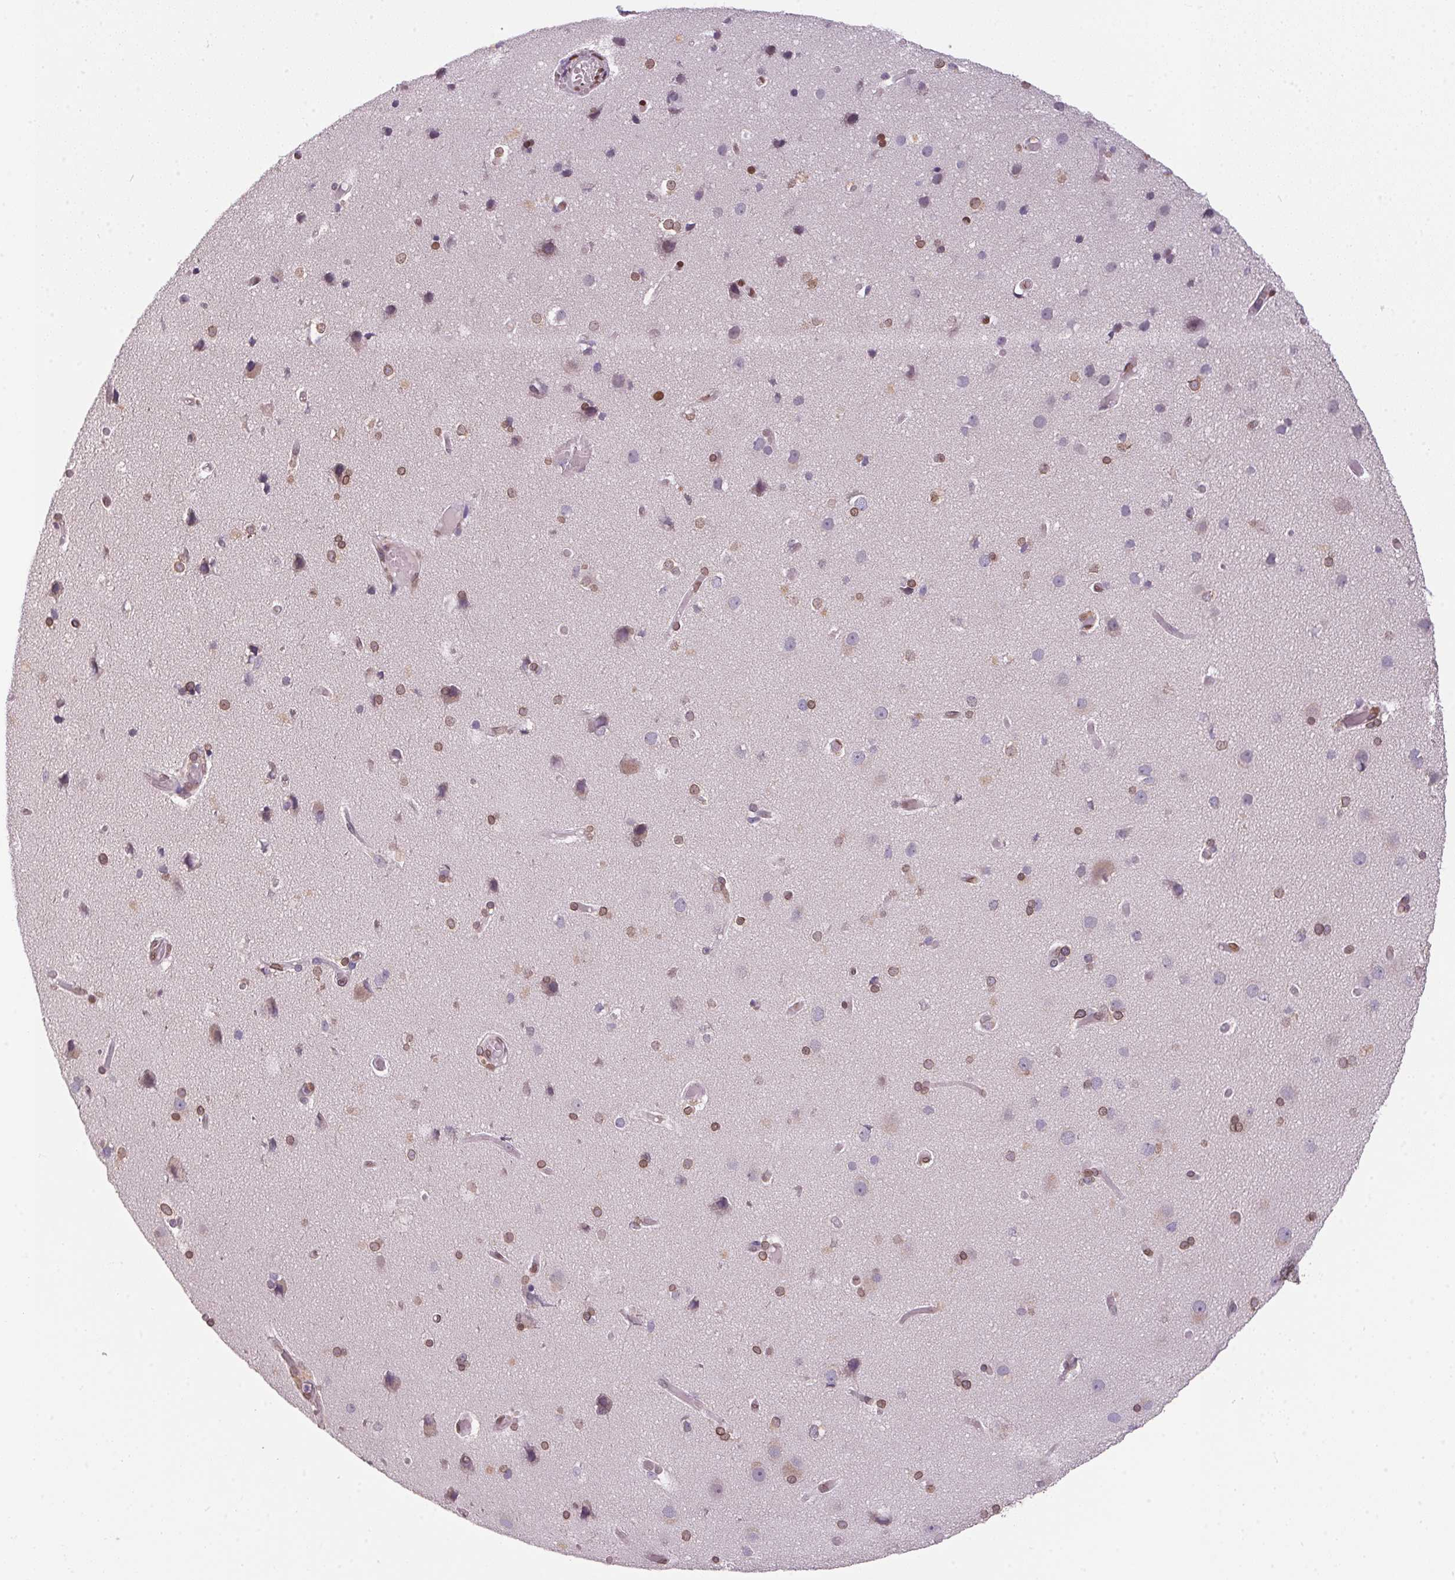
{"staining": {"intensity": "moderate", "quantity": "25%-75%", "location": "cytoplasmic/membranous,nuclear"}, "tissue": "cerebral cortex", "cell_type": "Endothelial cells", "image_type": "normal", "snomed": [{"axis": "morphology", "description": "Normal tissue, NOS"}, {"axis": "morphology", "description": "Glioma, malignant, High grade"}, {"axis": "topography", "description": "Cerebral cortex"}], "caption": "High-power microscopy captured an IHC micrograph of unremarkable cerebral cortex, revealing moderate cytoplasmic/membranous,nuclear staining in approximately 25%-75% of endothelial cells. The staining is performed using DAB brown chromogen to label protein expression. The nuclei are counter-stained blue using hematoxylin.", "gene": "TMEM175", "patient": {"sex": "male", "age": 71}}